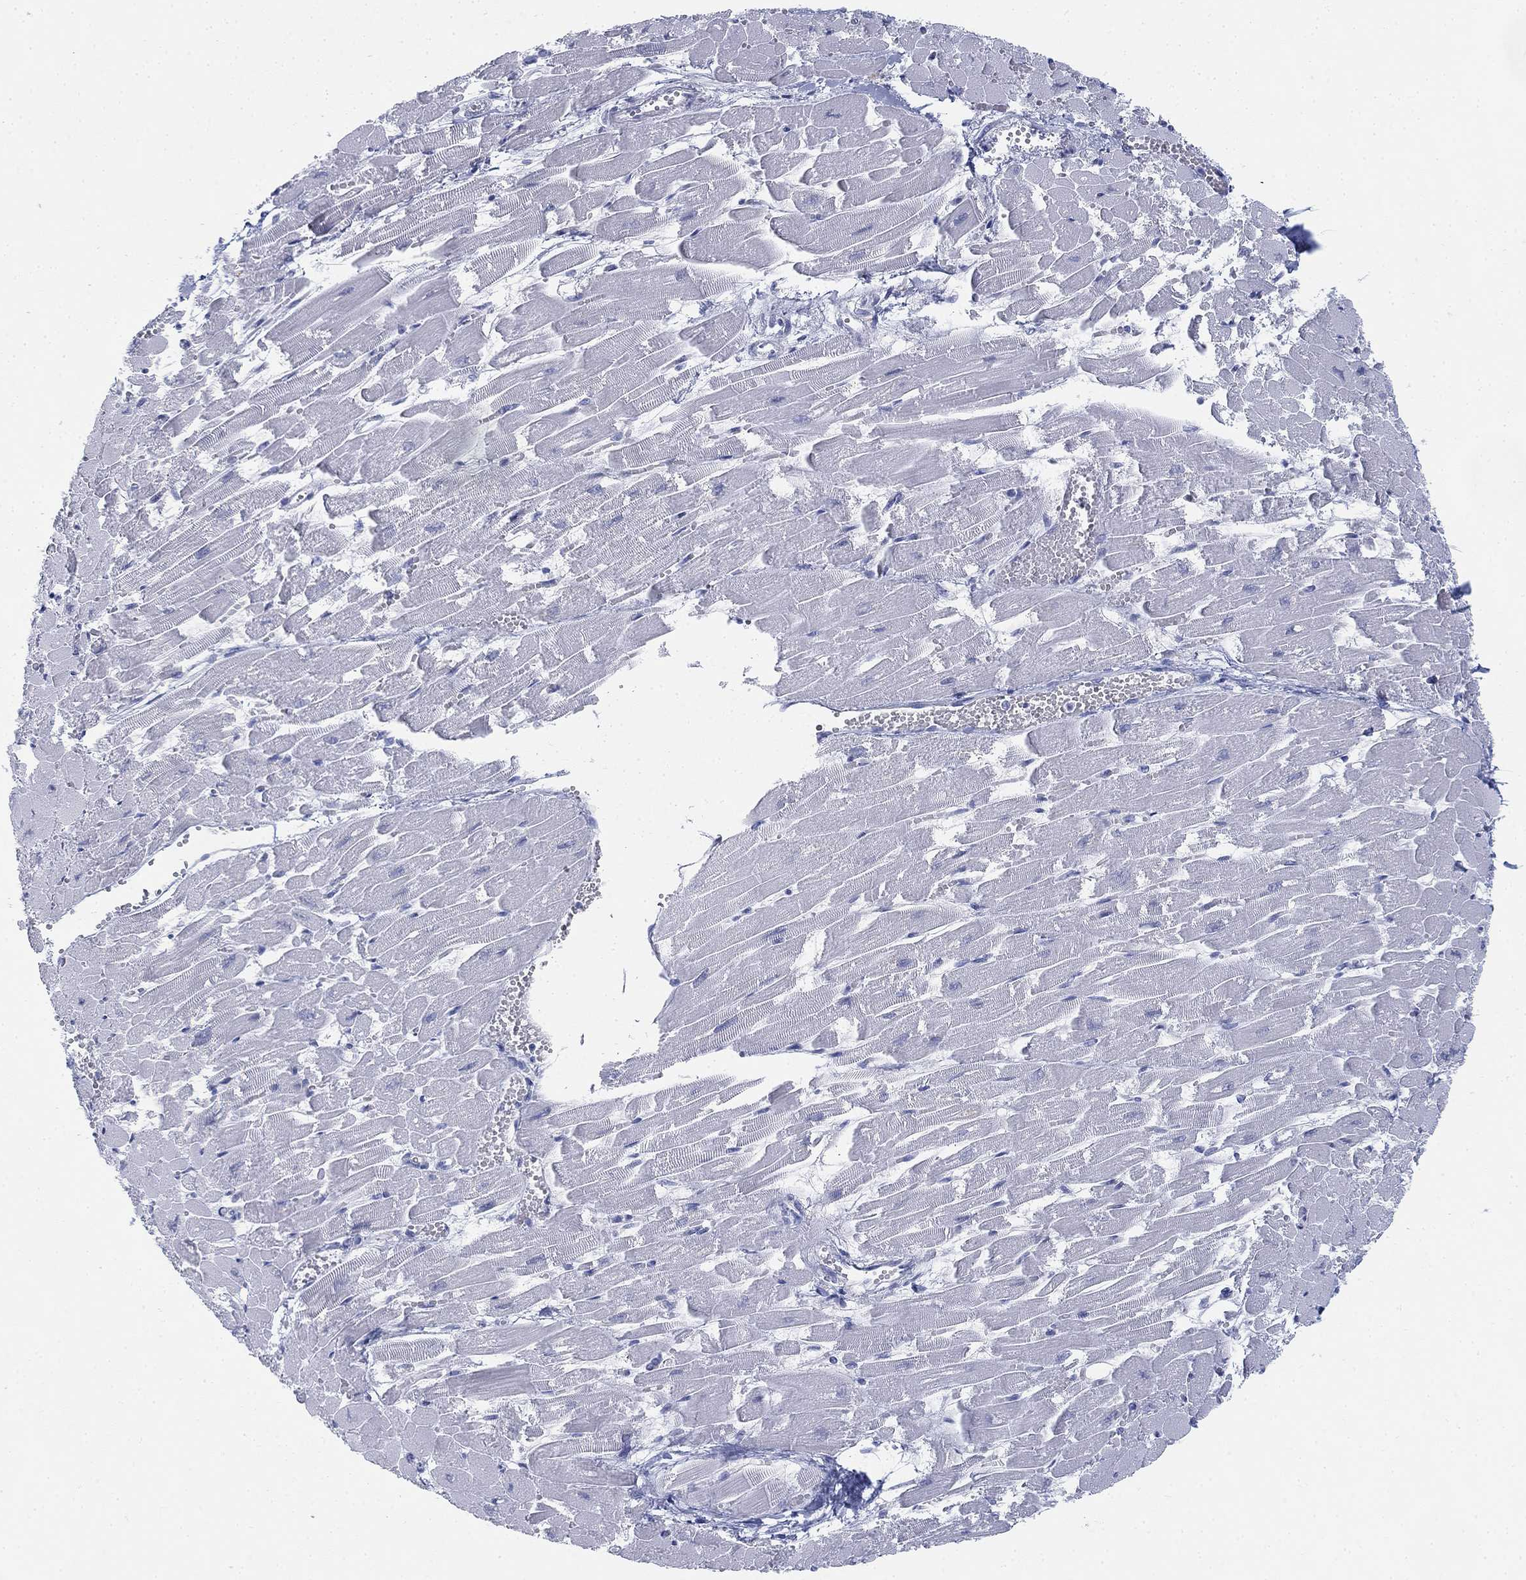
{"staining": {"intensity": "negative", "quantity": "none", "location": "none"}, "tissue": "heart muscle", "cell_type": "Cardiomyocytes", "image_type": "normal", "snomed": [{"axis": "morphology", "description": "Normal tissue, NOS"}, {"axis": "topography", "description": "Heart"}], "caption": "IHC histopathology image of benign heart muscle: heart muscle stained with DAB shows no significant protein positivity in cardiomyocytes.", "gene": "GCNA", "patient": {"sex": "female", "age": 52}}